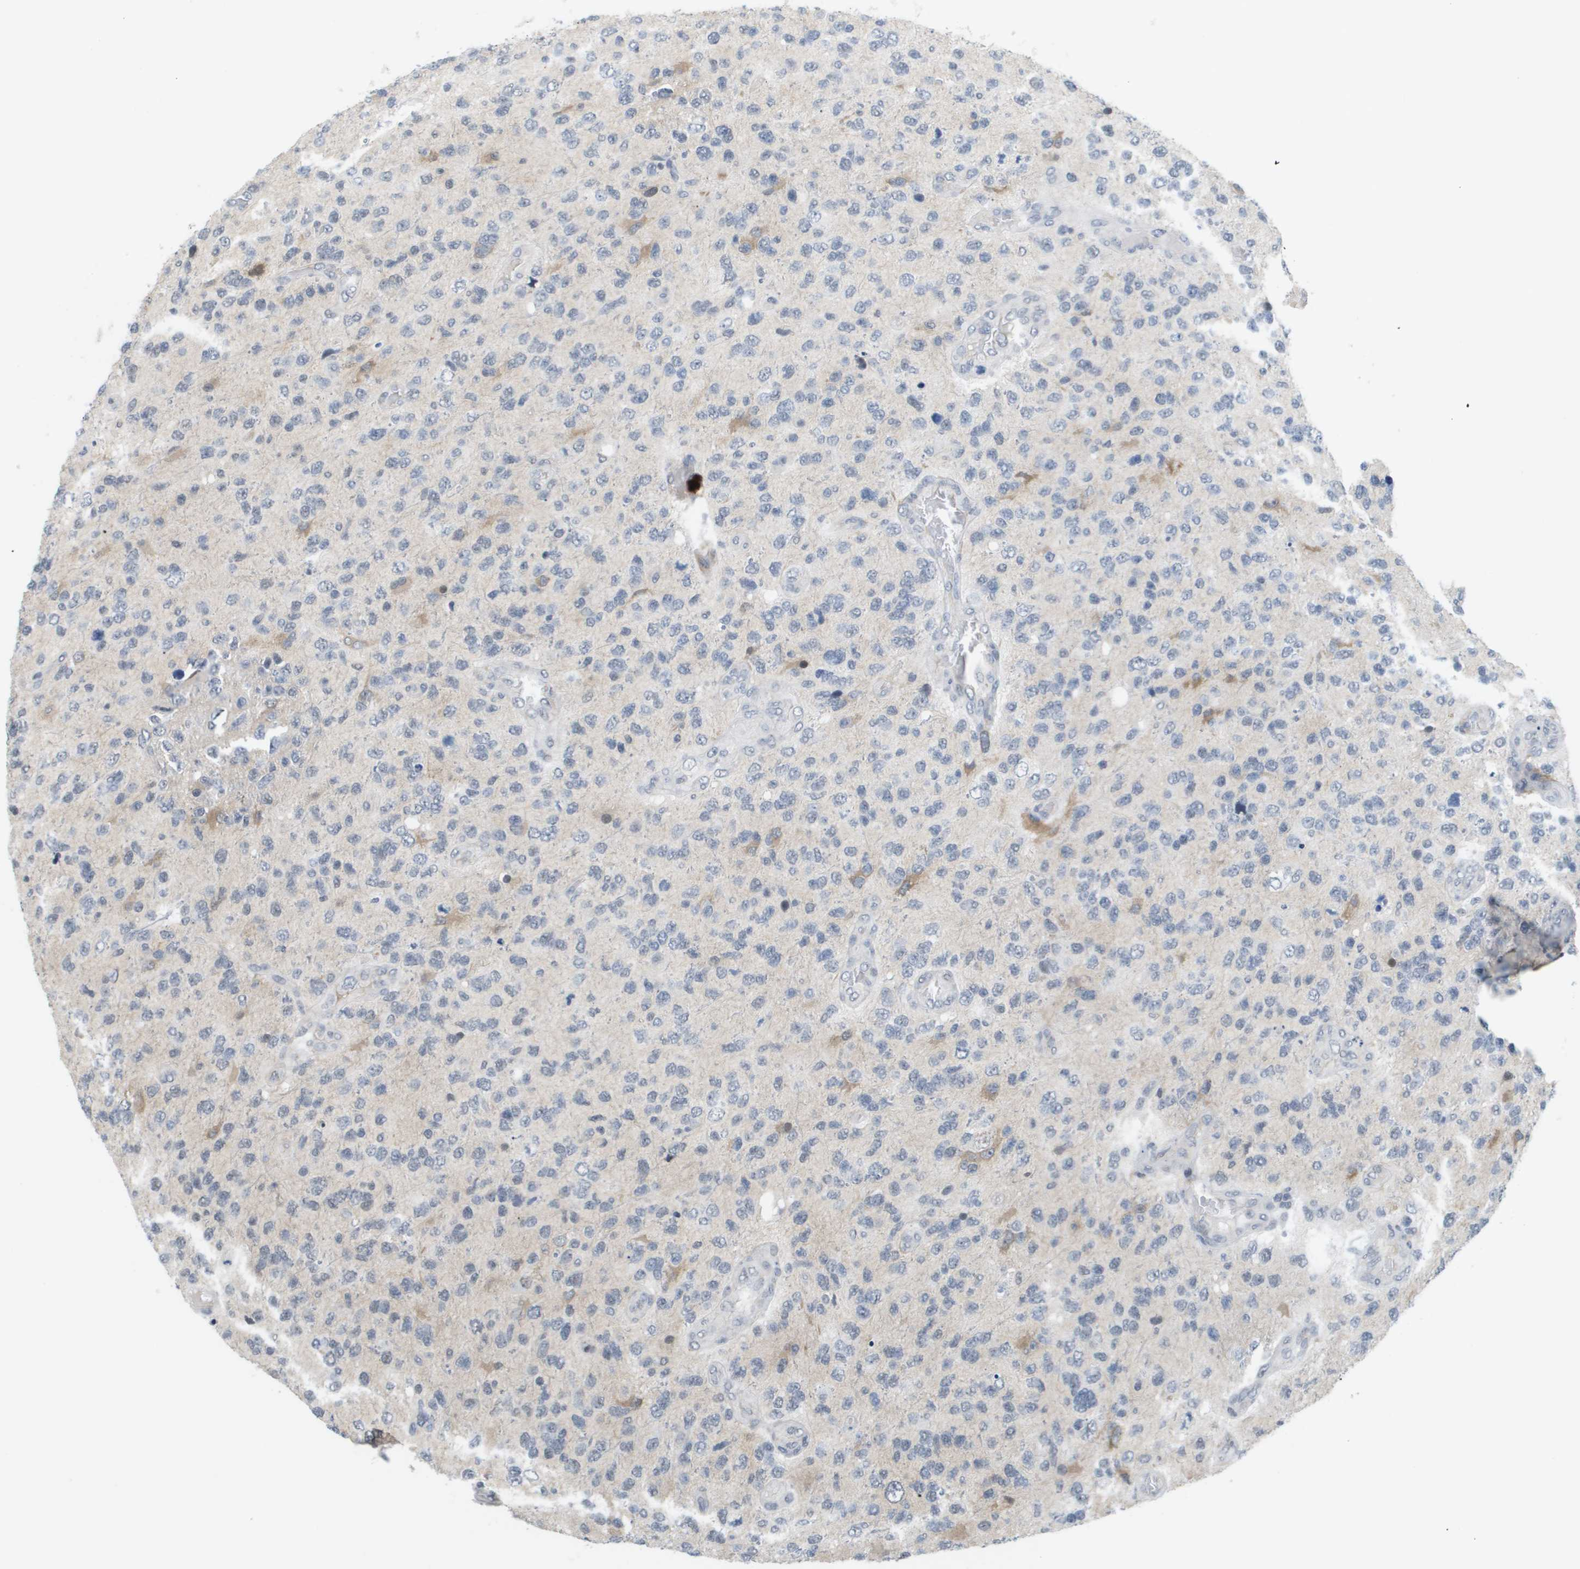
{"staining": {"intensity": "negative", "quantity": "none", "location": "none"}, "tissue": "glioma", "cell_type": "Tumor cells", "image_type": "cancer", "snomed": [{"axis": "morphology", "description": "Glioma, malignant, High grade"}, {"axis": "topography", "description": "Brain"}], "caption": "This is an immunohistochemistry photomicrograph of human glioma. There is no staining in tumor cells.", "gene": "MARCHF8", "patient": {"sex": "female", "age": 58}}